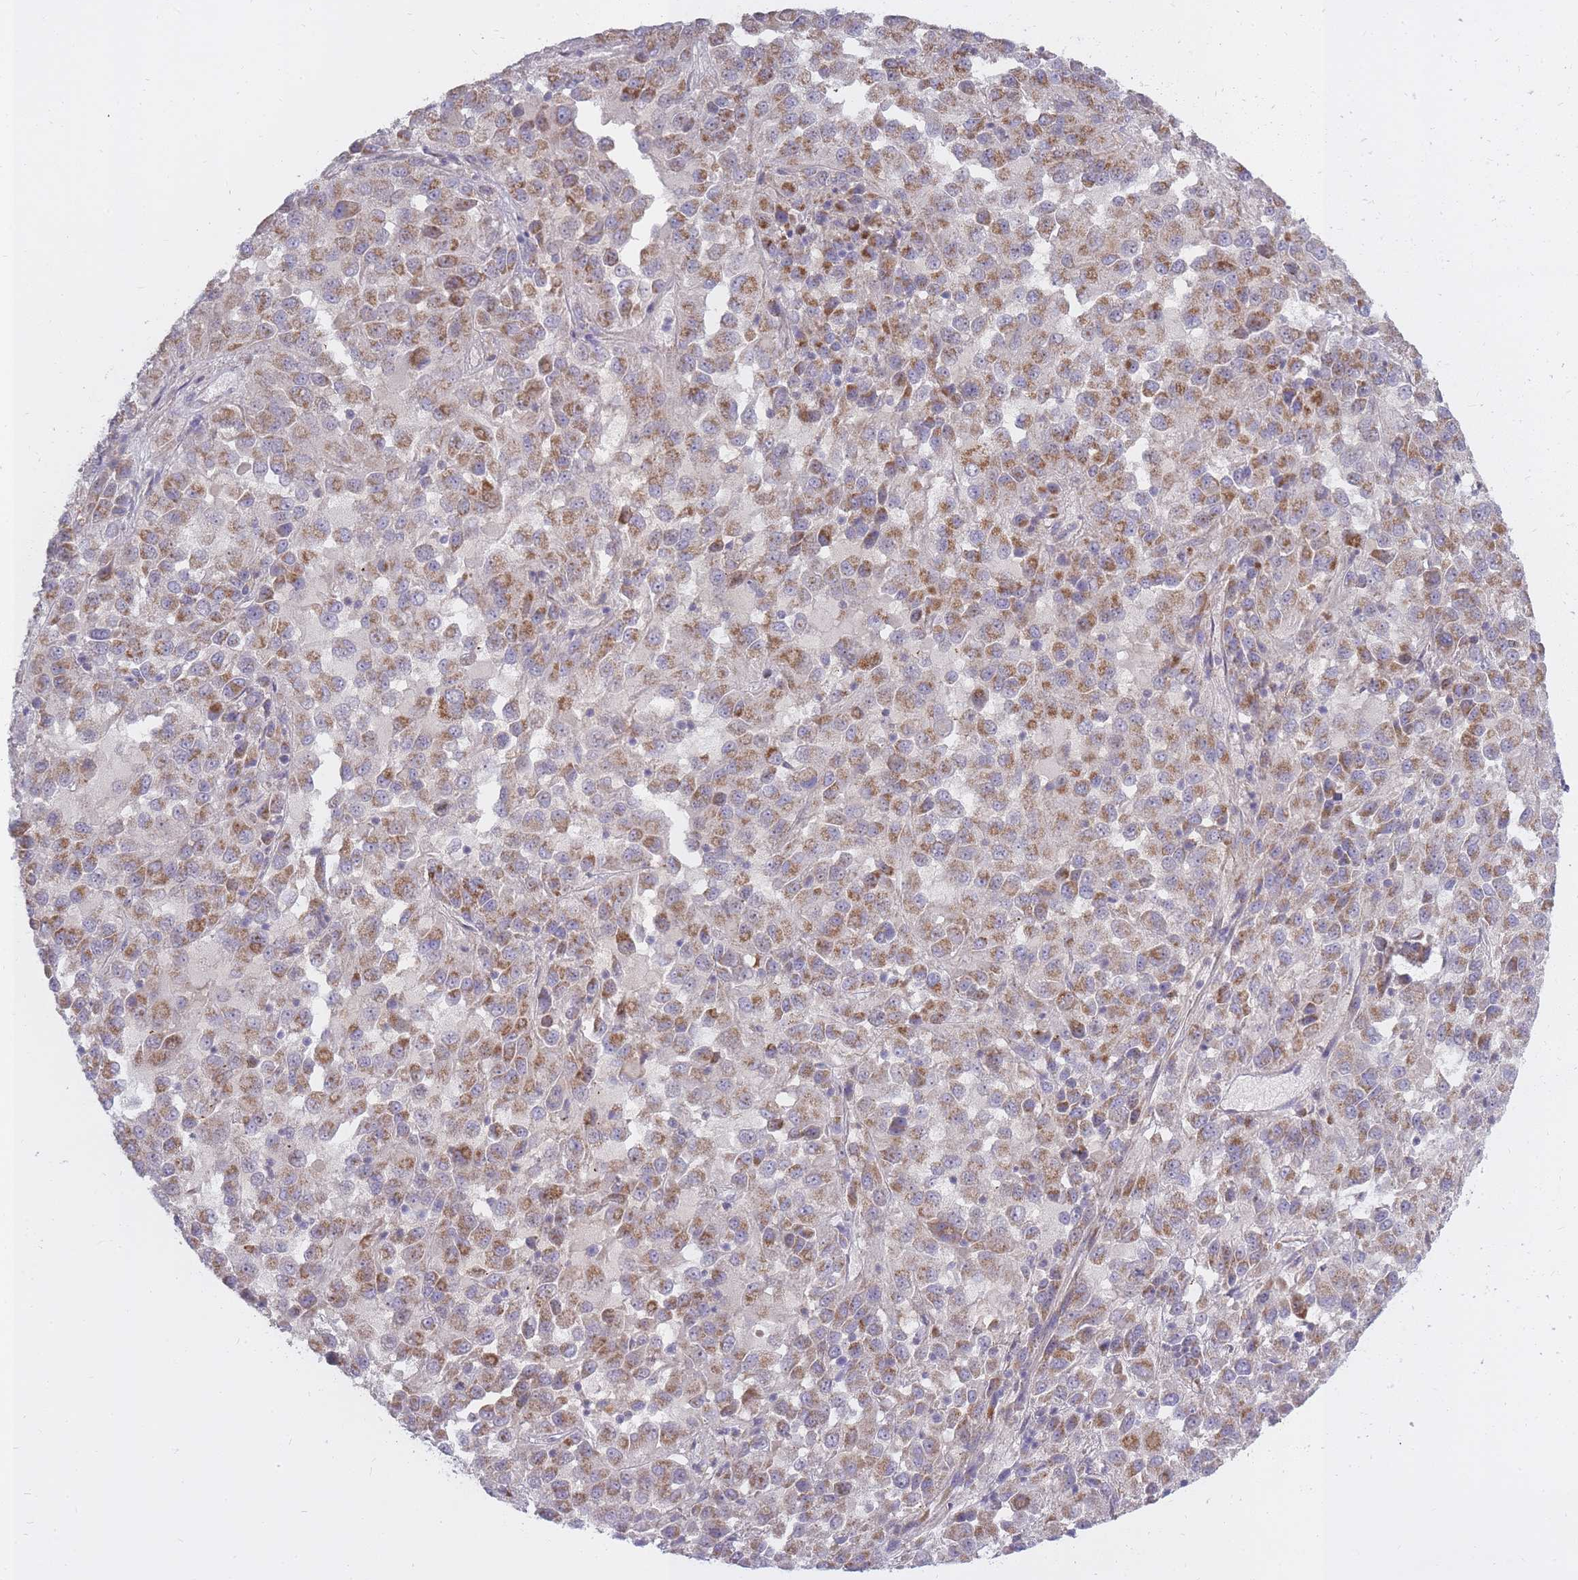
{"staining": {"intensity": "moderate", "quantity": ">75%", "location": "cytoplasmic/membranous"}, "tissue": "melanoma", "cell_type": "Tumor cells", "image_type": "cancer", "snomed": [{"axis": "morphology", "description": "Malignant melanoma, Metastatic site"}, {"axis": "topography", "description": "Lung"}], "caption": "High-magnification brightfield microscopy of melanoma stained with DAB (3,3'-diaminobenzidine) (brown) and counterstained with hematoxylin (blue). tumor cells exhibit moderate cytoplasmic/membranous positivity is identified in about>75% of cells.", "gene": "ALKBH4", "patient": {"sex": "male", "age": 64}}